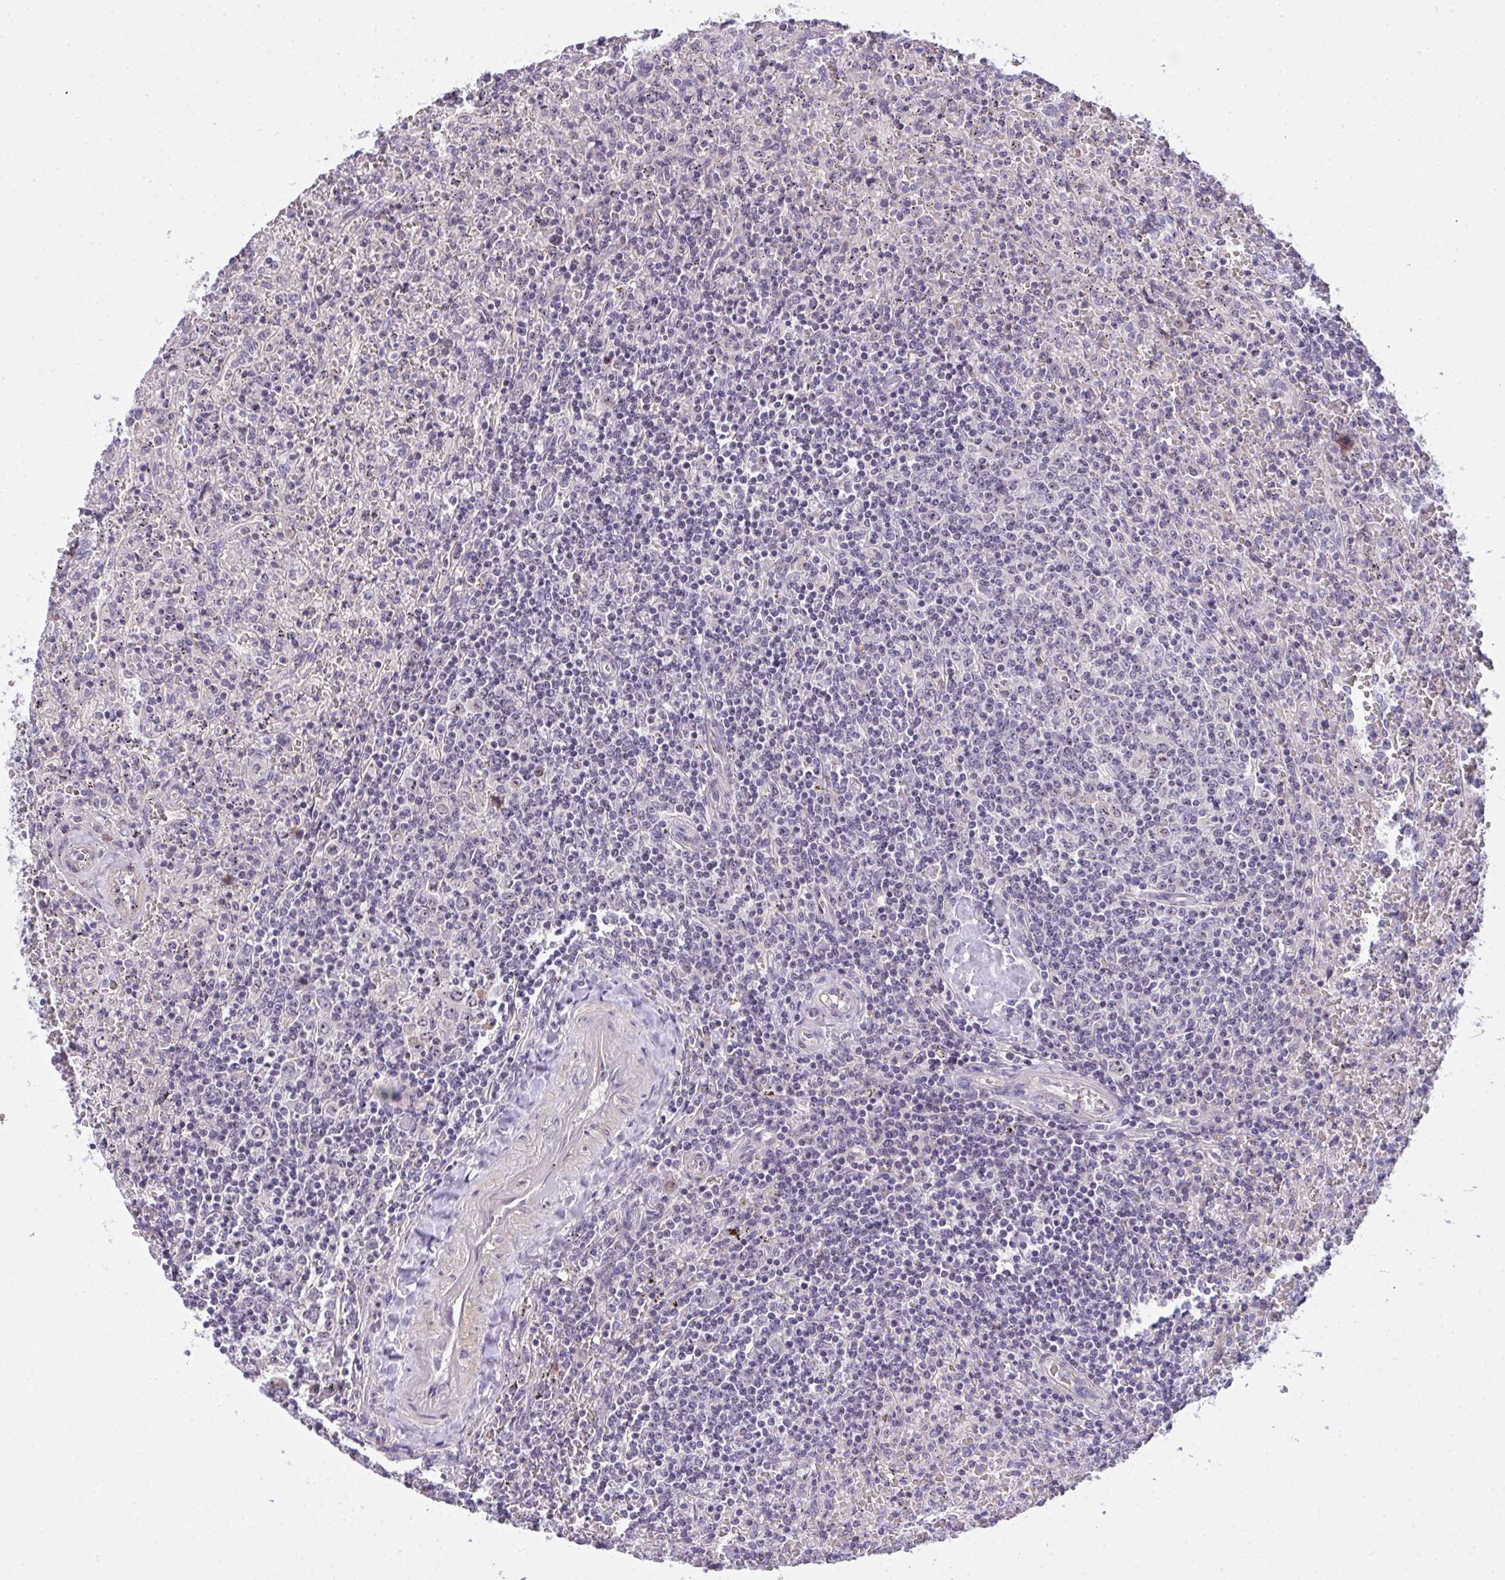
{"staining": {"intensity": "negative", "quantity": "none", "location": "none"}, "tissue": "lymphoma", "cell_type": "Tumor cells", "image_type": "cancer", "snomed": [{"axis": "morphology", "description": "Malignant lymphoma, non-Hodgkin's type, Low grade"}, {"axis": "topography", "description": "Spleen"}], "caption": "The micrograph shows no significant expression in tumor cells of low-grade malignant lymphoma, non-Hodgkin's type.", "gene": "NT5C1A", "patient": {"sex": "female", "age": 64}}